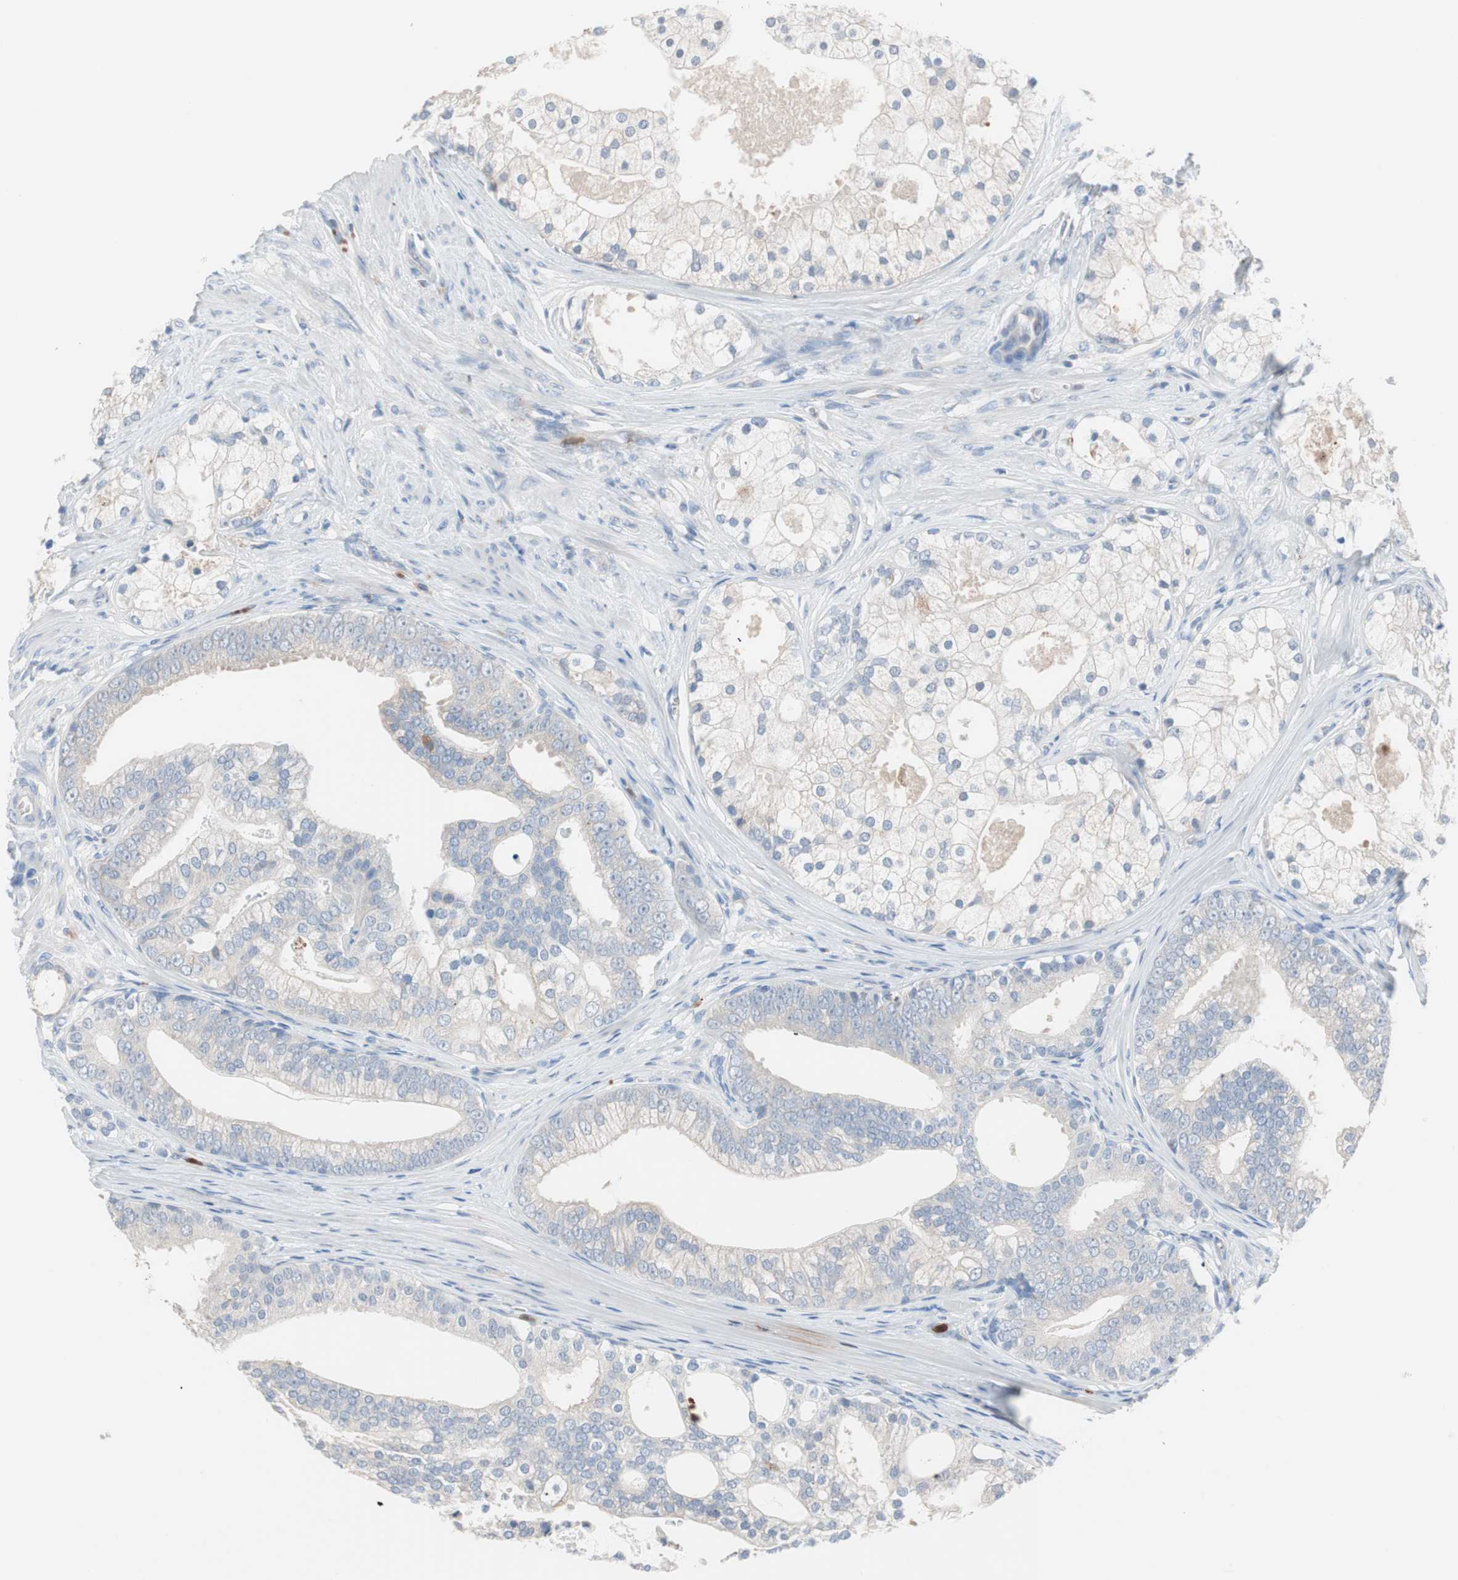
{"staining": {"intensity": "weak", "quantity": "25%-75%", "location": "cytoplasmic/membranous"}, "tissue": "prostate cancer", "cell_type": "Tumor cells", "image_type": "cancer", "snomed": [{"axis": "morphology", "description": "Adenocarcinoma, Low grade"}, {"axis": "topography", "description": "Prostate"}], "caption": "A histopathology image showing weak cytoplasmic/membranous staining in approximately 25%-75% of tumor cells in prostate low-grade adenocarcinoma, as visualized by brown immunohistochemical staining.", "gene": "CLEC4D", "patient": {"sex": "male", "age": 58}}